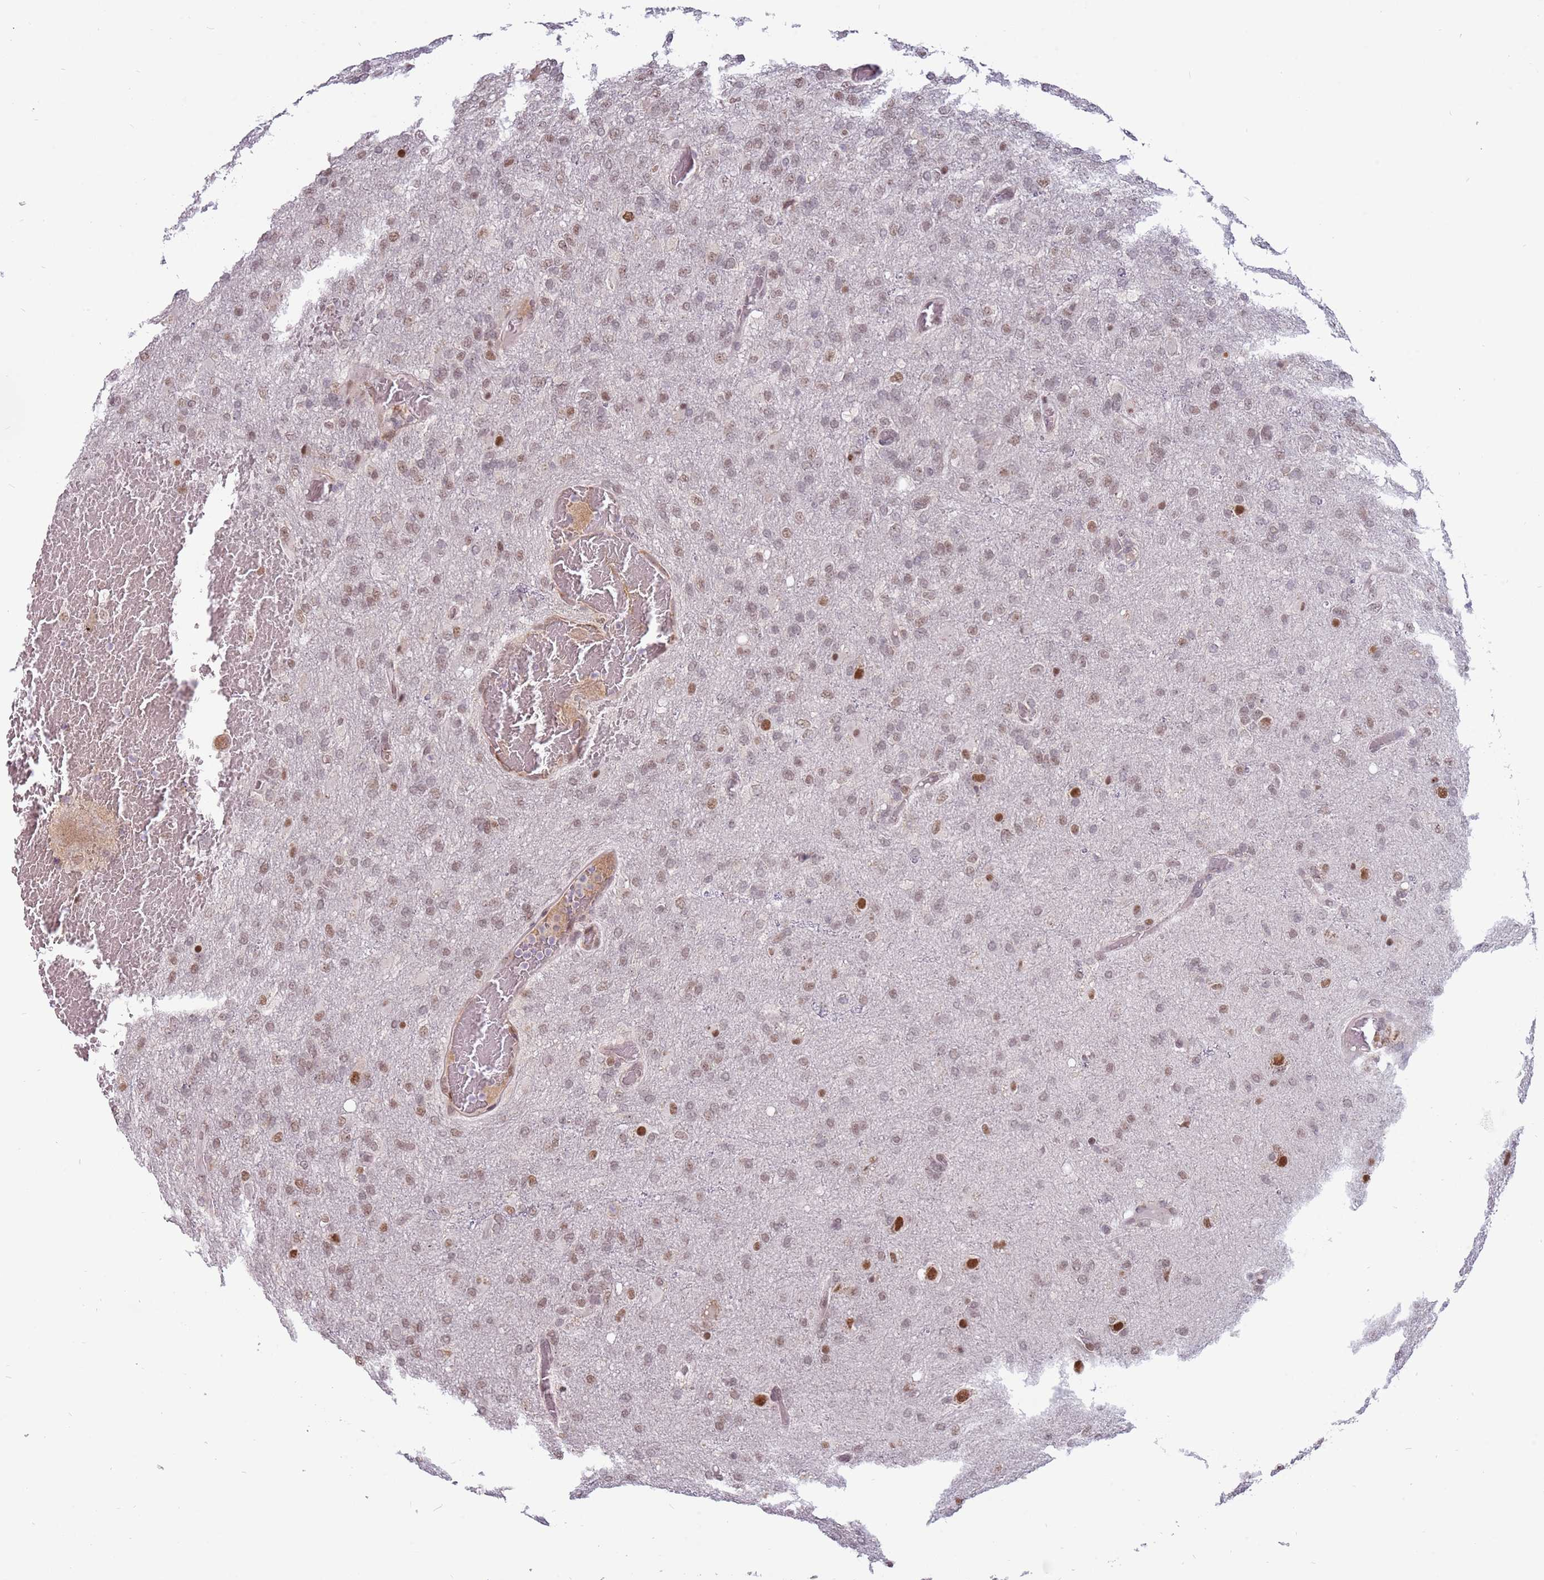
{"staining": {"intensity": "moderate", "quantity": "25%-75%", "location": "nuclear"}, "tissue": "glioma", "cell_type": "Tumor cells", "image_type": "cancer", "snomed": [{"axis": "morphology", "description": "Glioma, malignant, High grade"}, {"axis": "topography", "description": "Brain"}], "caption": "IHC staining of glioma, which shows medium levels of moderate nuclear staining in about 25%-75% of tumor cells indicating moderate nuclear protein expression. The staining was performed using DAB (brown) for protein detection and nuclei were counterstained in hematoxylin (blue).", "gene": "BARD1", "patient": {"sex": "female", "age": 74}}